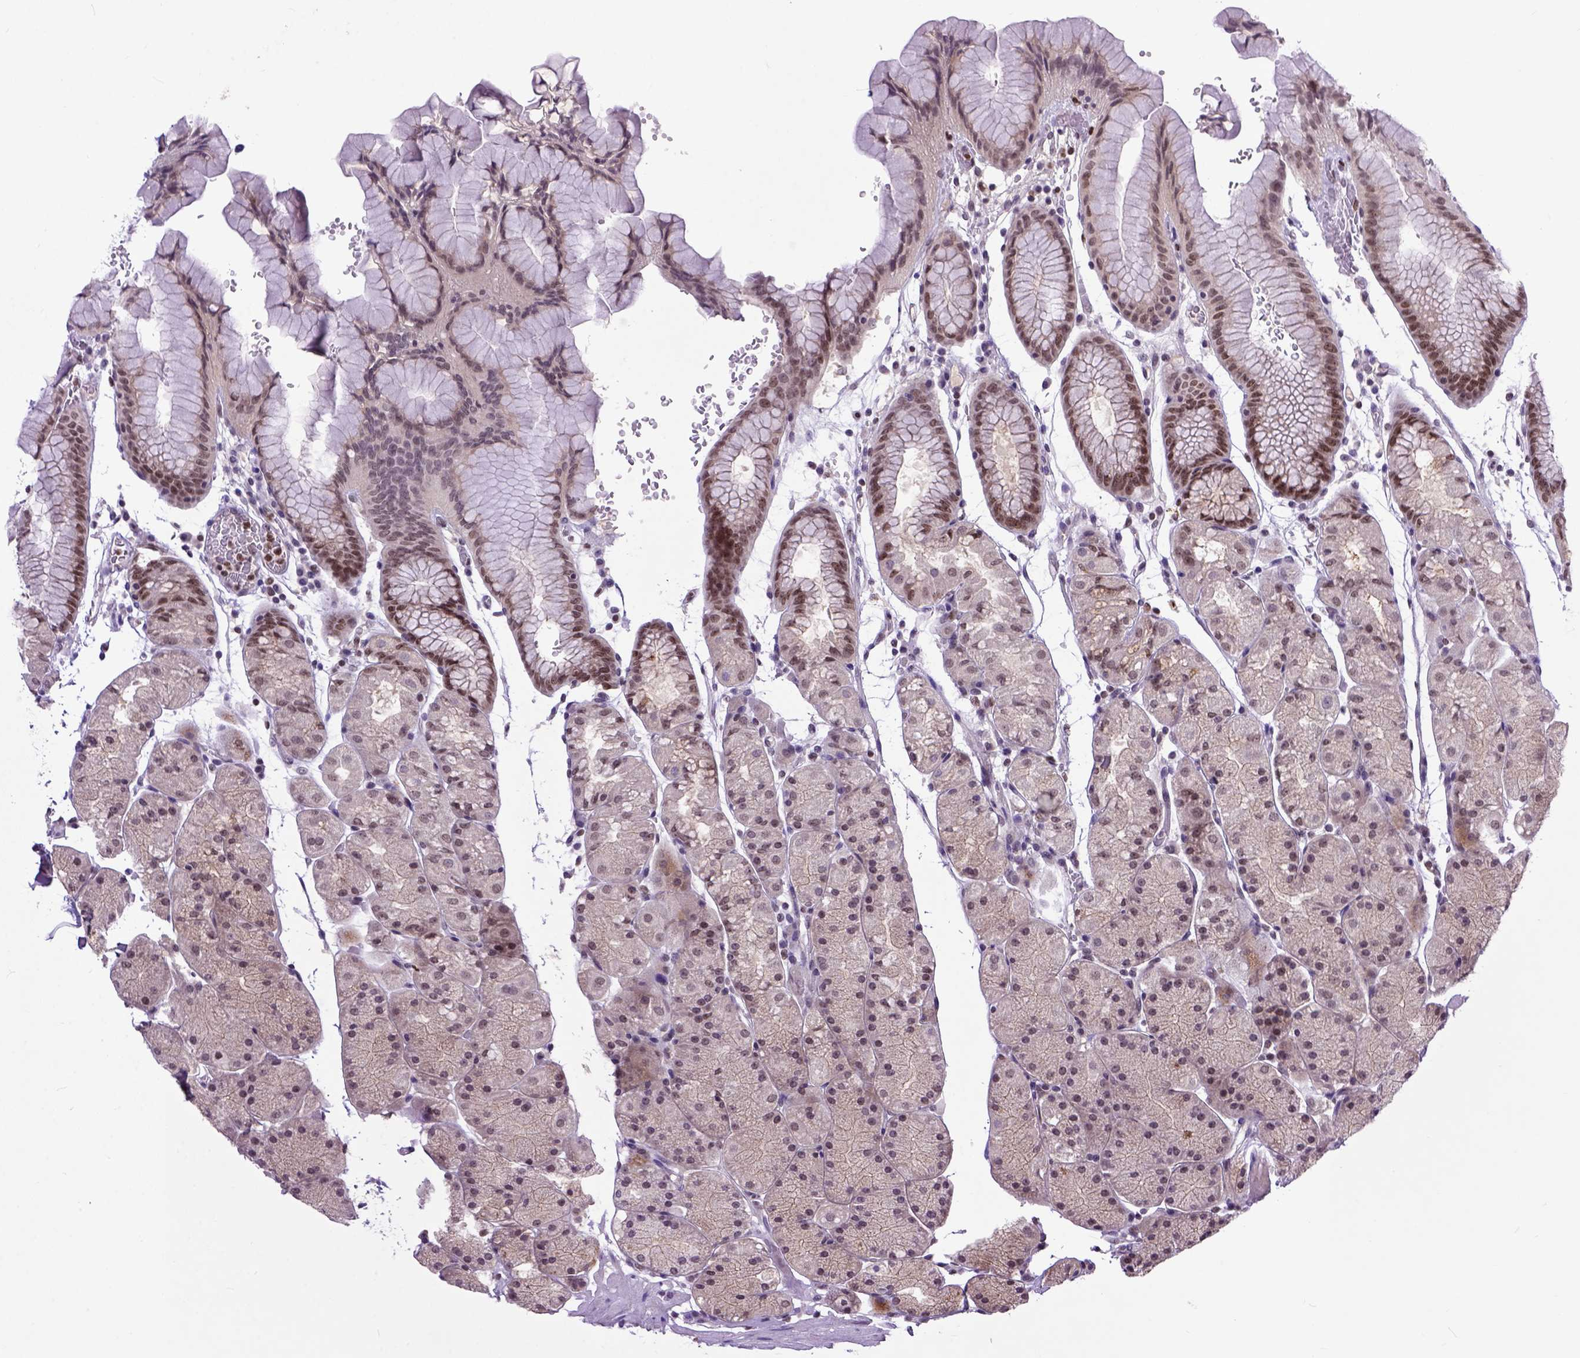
{"staining": {"intensity": "moderate", "quantity": ">75%", "location": "nuclear"}, "tissue": "stomach", "cell_type": "Glandular cells", "image_type": "normal", "snomed": [{"axis": "morphology", "description": "Normal tissue, NOS"}, {"axis": "topography", "description": "Stomach, upper"}, {"axis": "topography", "description": "Stomach"}], "caption": "Immunohistochemistry (IHC) photomicrograph of benign human stomach stained for a protein (brown), which demonstrates medium levels of moderate nuclear staining in approximately >75% of glandular cells.", "gene": "RCC2", "patient": {"sex": "male", "age": 76}}